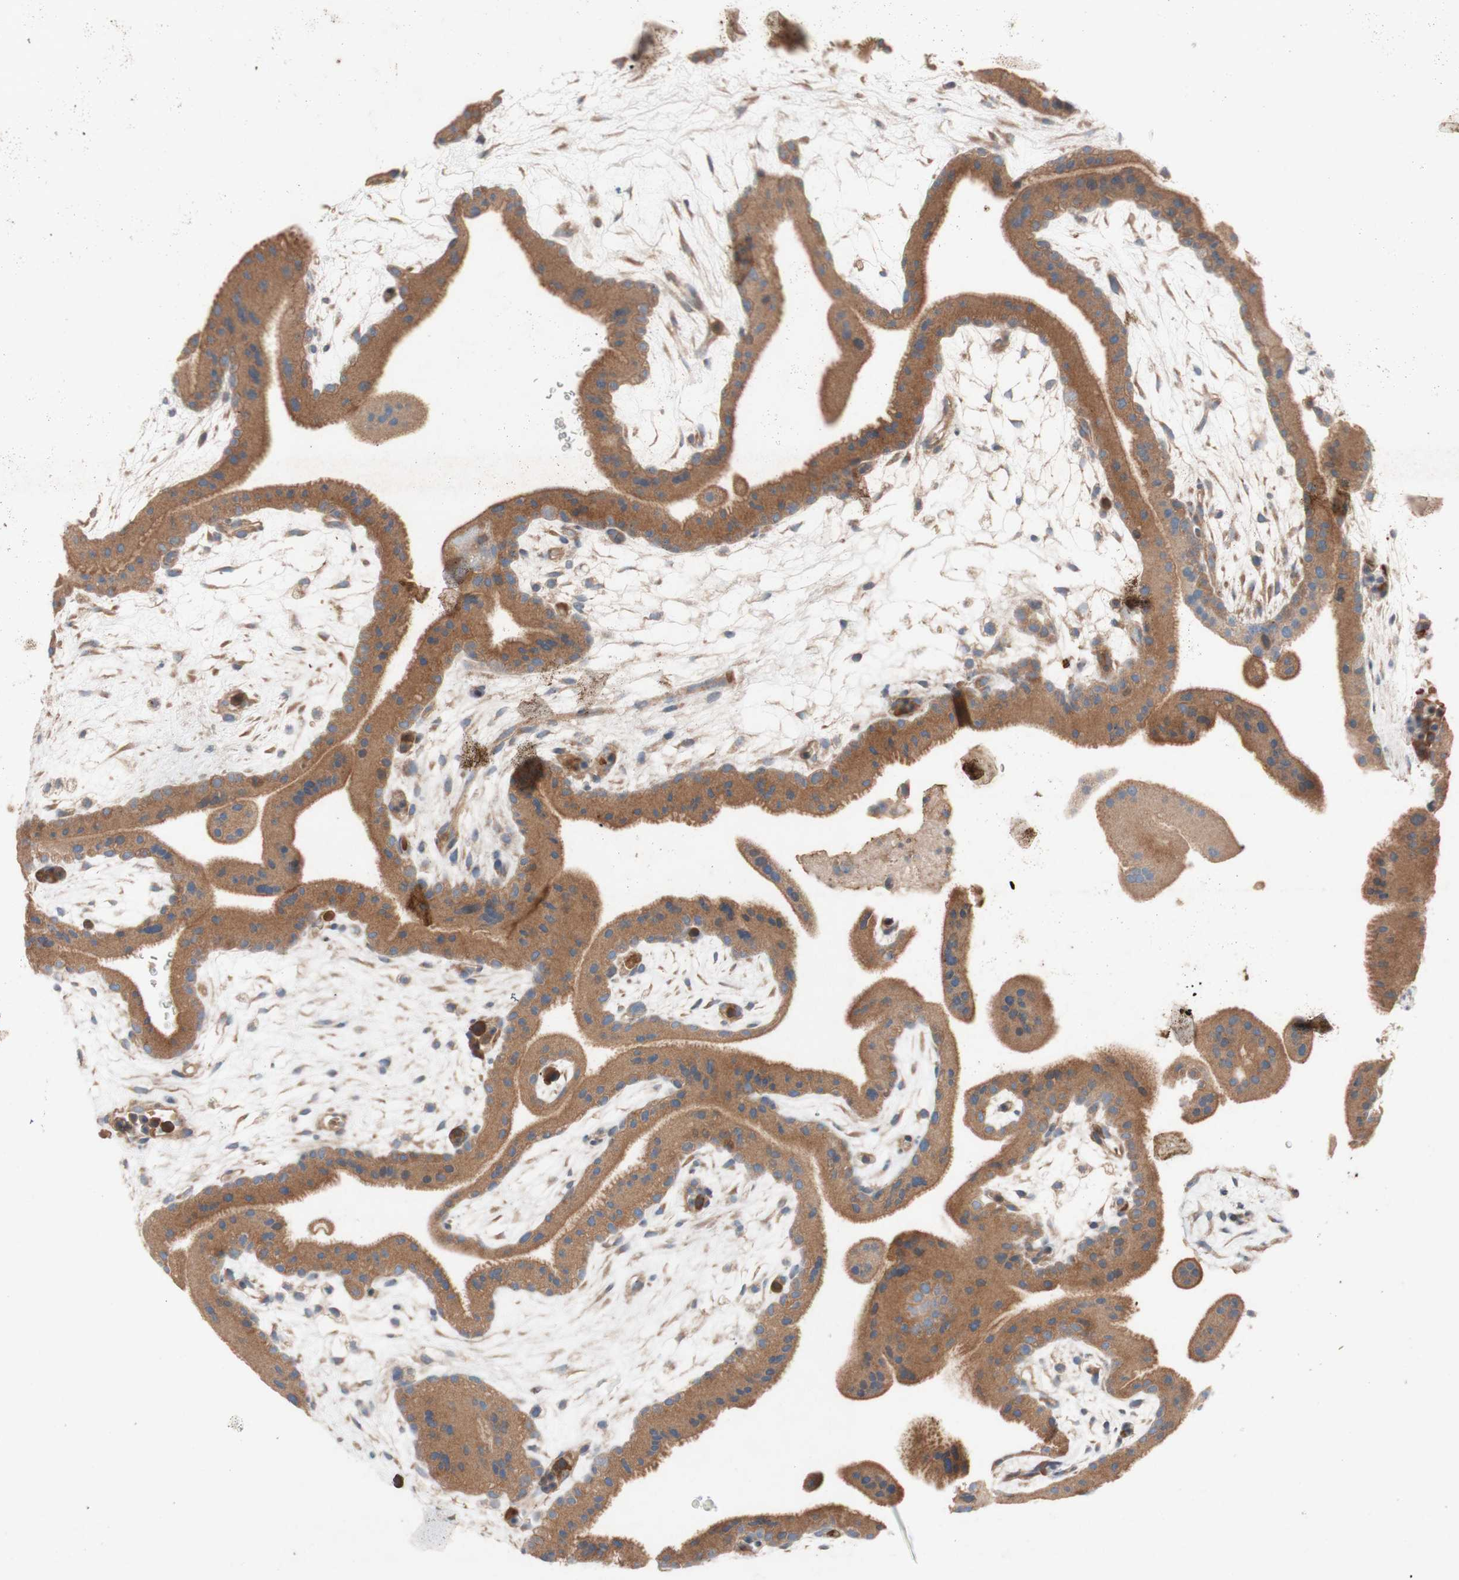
{"staining": {"intensity": "moderate", "quantity": ">75%", "location": "cytoplasmic/membranous"}, "tissue": "placenta", "cell_type": "Trophoblastic cells", "image_type": "normal", "snomed": [{"axis": "morphology", "description": "Normal tissue, NOS"}, {"axis": "topography", "description": "Placenta"}], "caption": "Protein positivity by immunohistochemistry reveals moderate cytoplasmic/membranous positivity in approximately >75% of trophoblastic cells in unremarkable placenta.", "gene": "TST", "patient": {"sex": "female", "age": 19}}